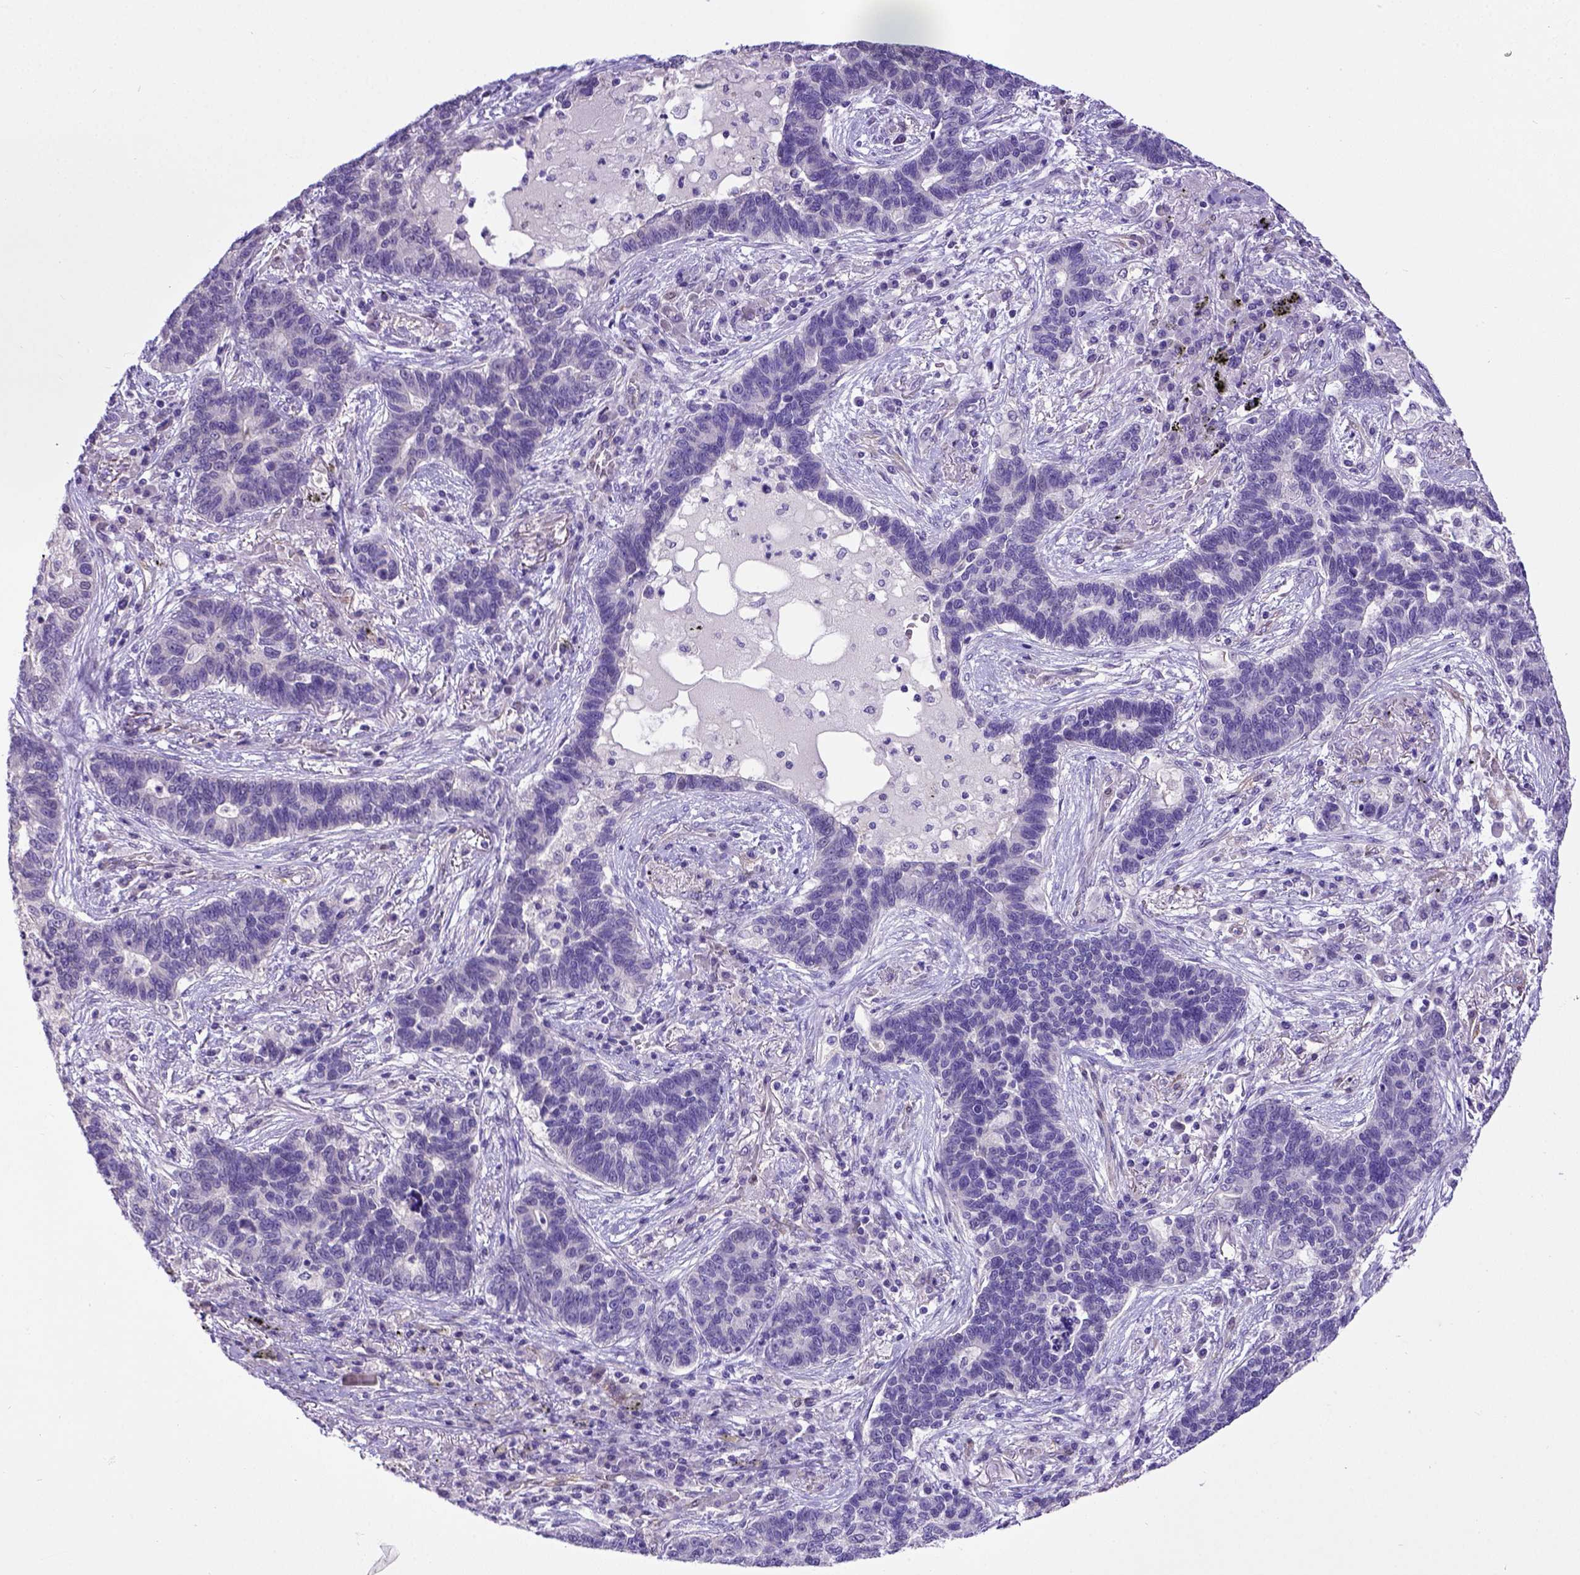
{"staining": {"intensity": "negative", "quantity": "none", "location": "none"}, "tissue": "lung cancer", "cell_type": "Tumor cells", "image_type": "cancer", "snomed": [{"axis": "morphology", "description": "Adenocarcinoma, NOS"}, {"axis": "topography", "description": "Lung"}], "caption": "There is no significant staining in tumor cells of lung adenocarcinoma.", "gene": "BTN1A1", "patient": {"sex": "female", "age": 57}}